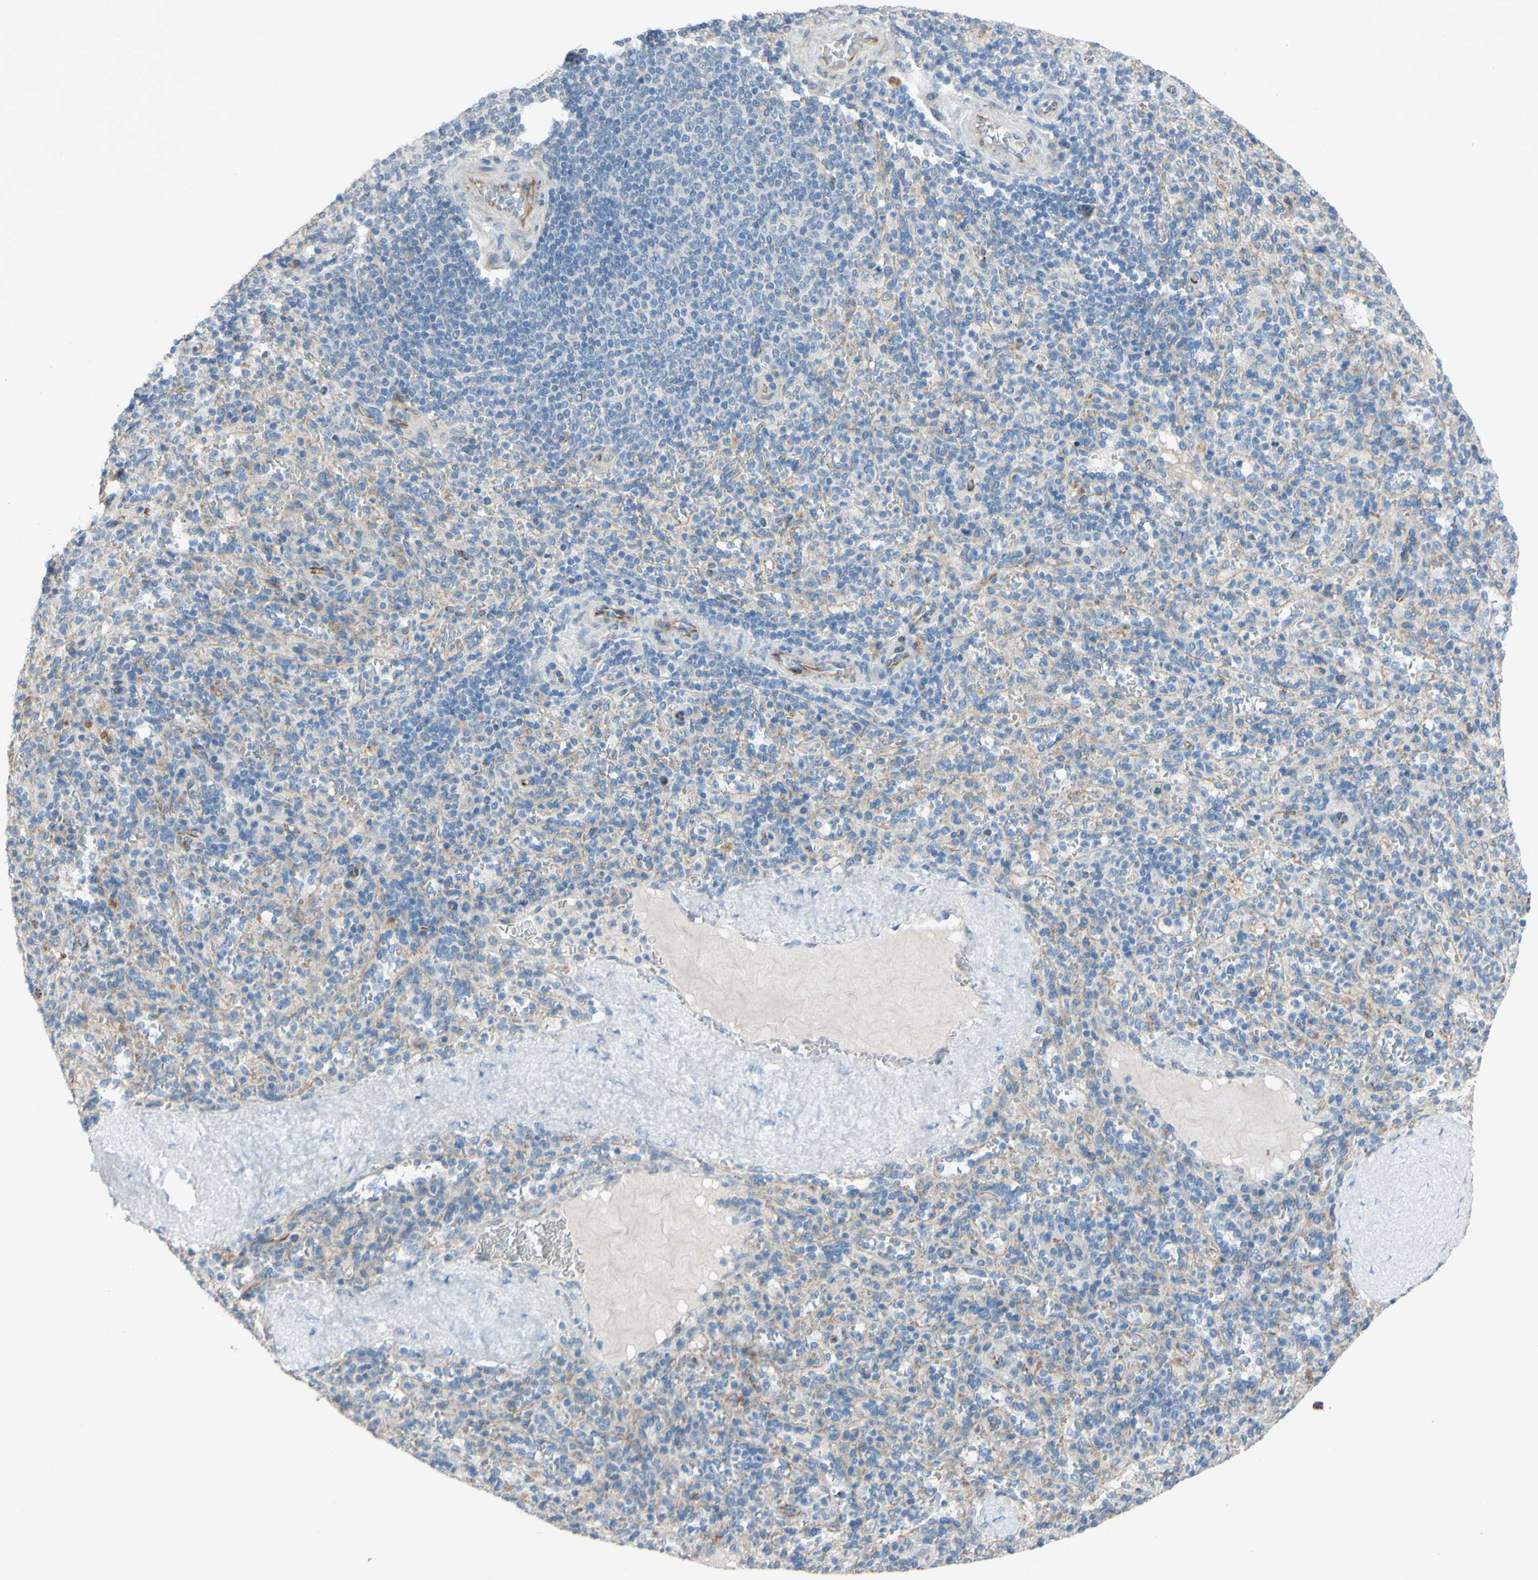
{"staining": {"intensity": "weak", "quantity": "<25%", "location": "cytoplasmic/membranous"}, "tissue": "spleen", "cell_type": "Cells in red pulp", "image_type": "normal", "snomed": [{"axis": "morphology", "description": "Normal tissue, NOS"}, {"axis": "topography", "description": "Spleen"}], "caption": "Immunohistochemistry of unremarkable spleen displays no positivity in cells in red pulp. (DAB IHC, high magnification).", "gene": "CDCP1", "patient": {"sex": "male", "age": 36}}